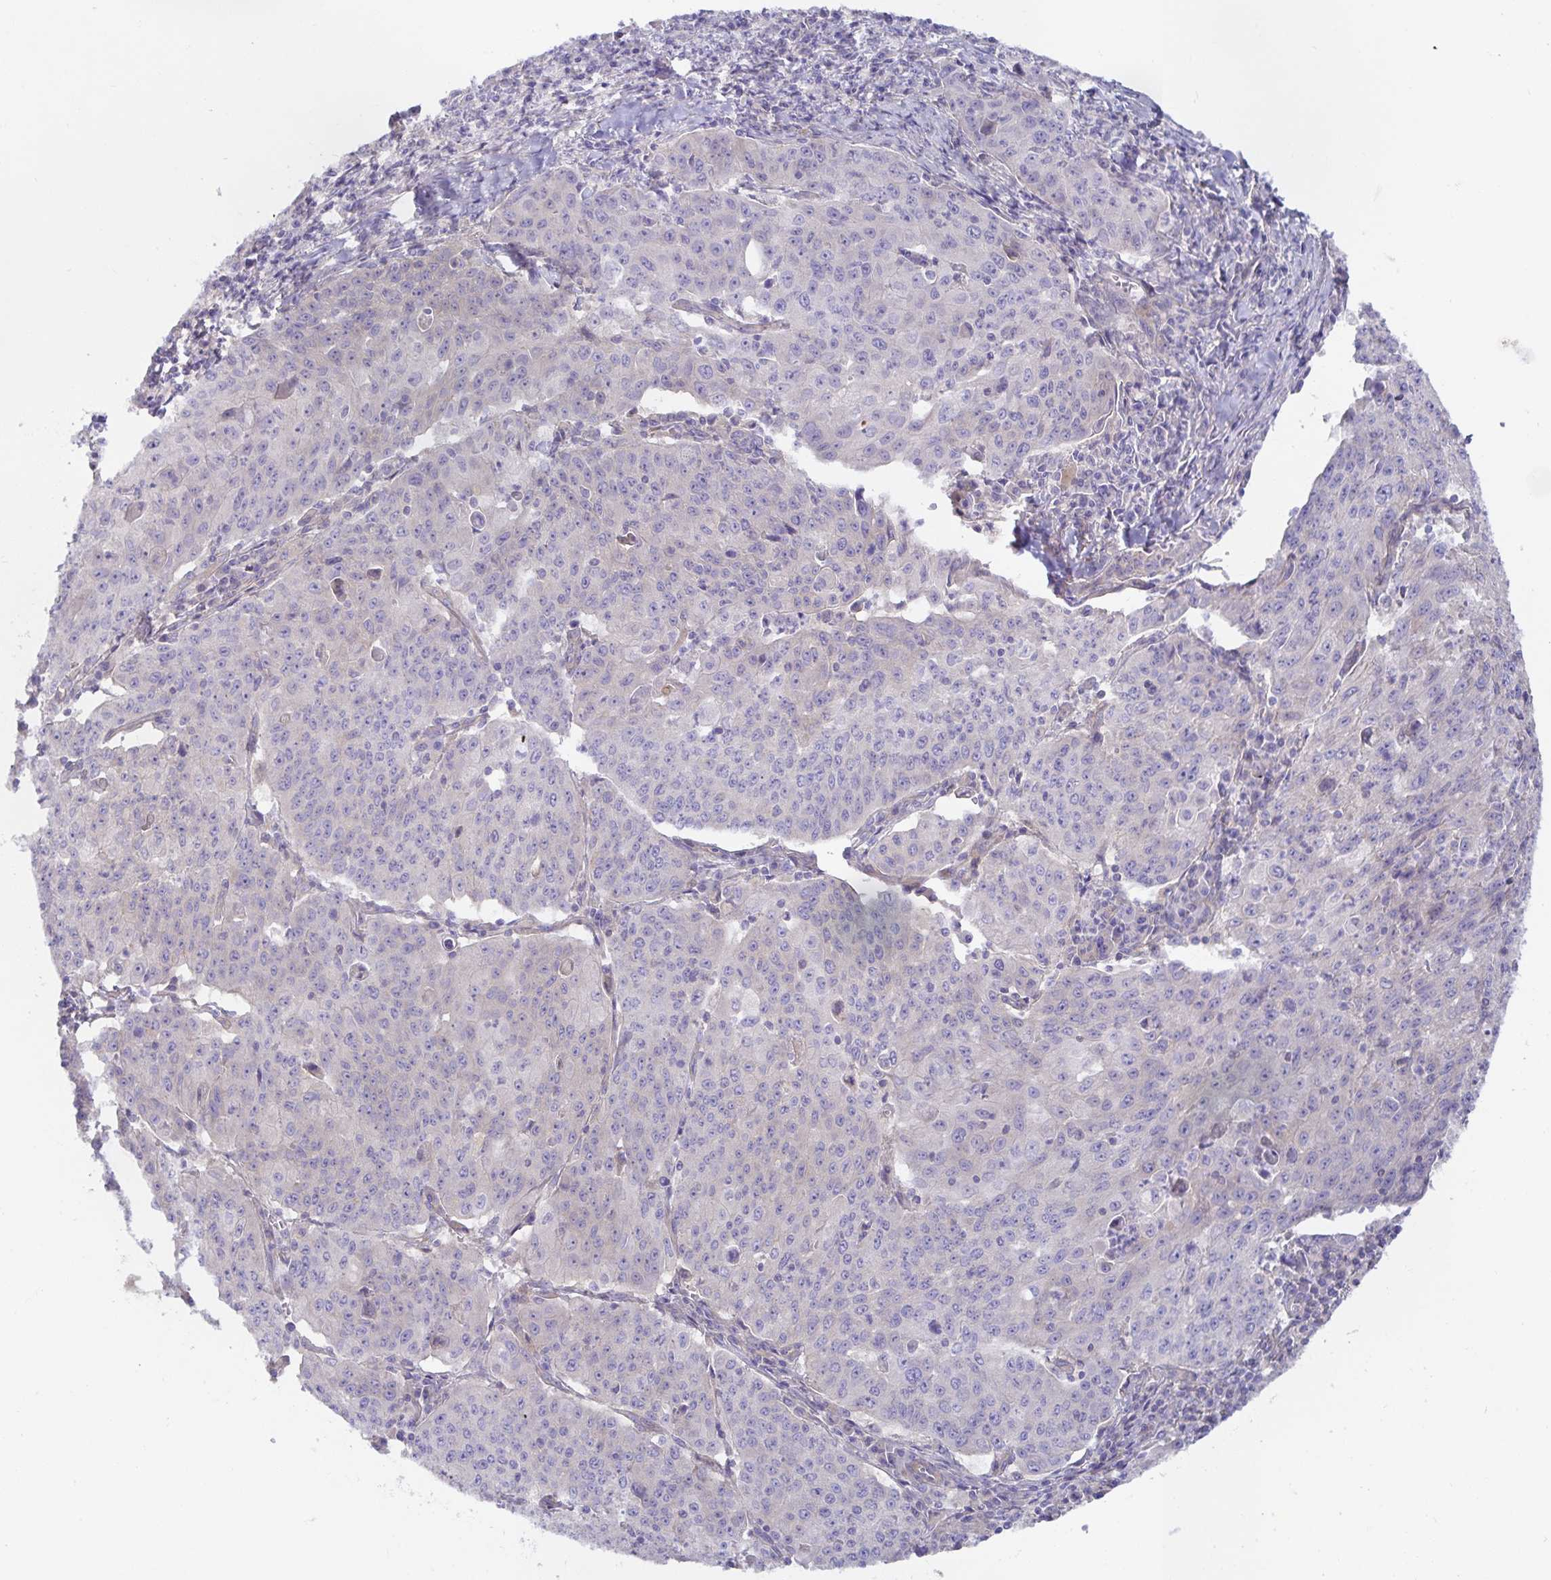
{"staining": {"intensity": "negative", "quantity": "none", "location": "none"}, "tissue": "lung cancer", "cell_type": "Tumor cells", "image_type": "cancer", "snomed": [{"axis": "morphology", "description": "Squamous cell carcinoma, NOS"}, {"axis": "morphology", "description": "Squamous cell carcinoma, metastatic, NOS"}, {"axis": "topography", "description": "Bronchus"}, {"axis": "topography", "description": "Lung"}], "caption": "Histopathology image shows no protein expression in tumor cells of lung cancer tissue.", "gene": "METTL22", "patient": {"sex": "male", "age": 62}}